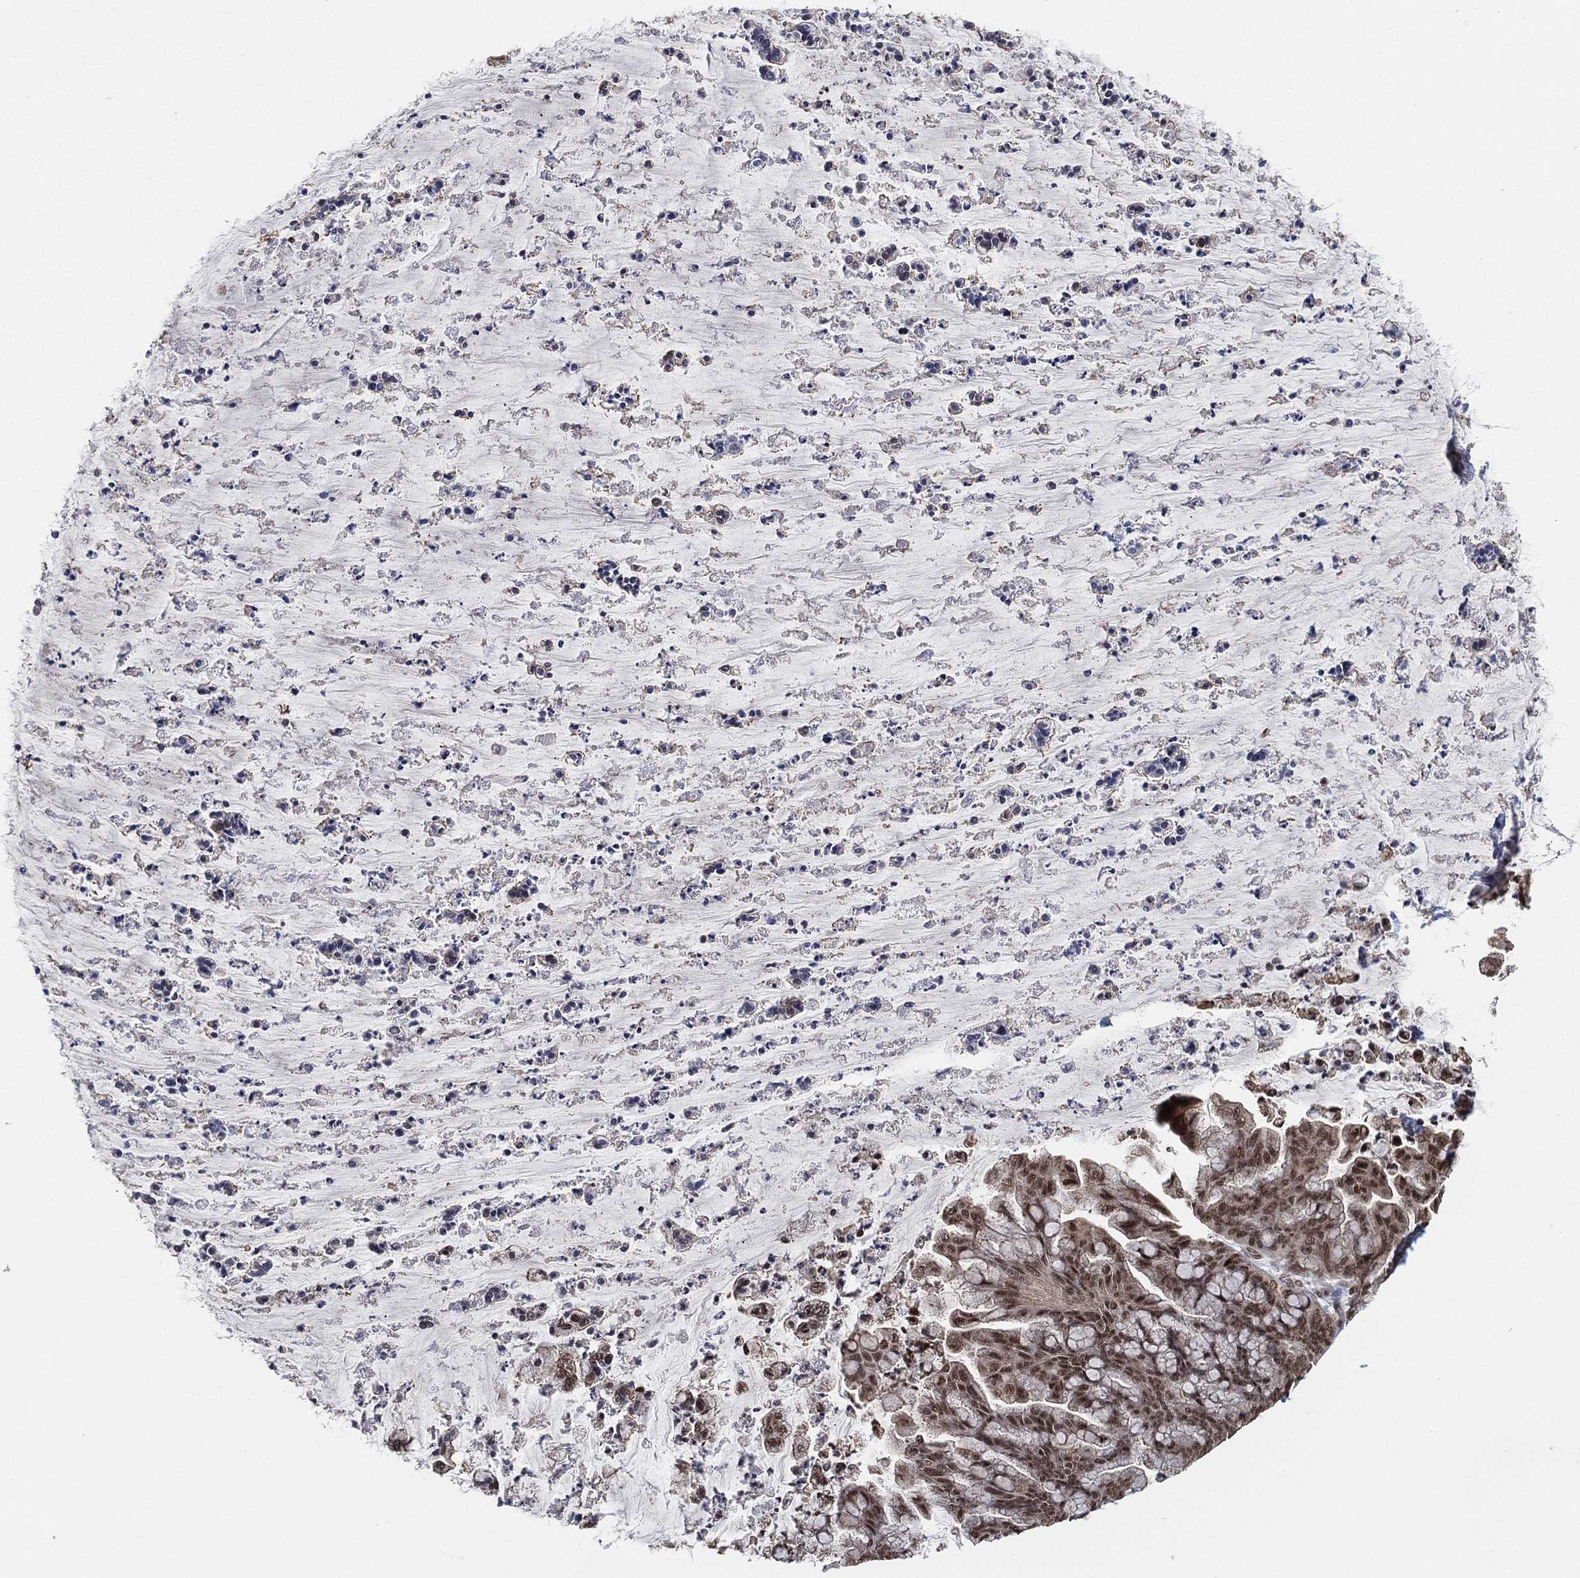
{"staining": {"intensity": "strong", "quantity": ">75%", "location": "nuclear"}, "tissue": "ovarian cancer", "cell_type": "Tumor cells", "image_type": "cancer", "snomed": [{"axis": "morphology", "description": "Cystadenocarcinoma, mucinous, NOS"}, {"axis": "topography", "description": "Ovary"}], "caption": "Immunohistochemical staining of mucinous cystadenocarcinoma (ovarian) displays strong nuclear protein expression in about >75% of tumor cells. (IHC, brightfield microscopy, high magnification).", "gene": "RSRC2", "patient": {"sex": "female", "age": 67}}